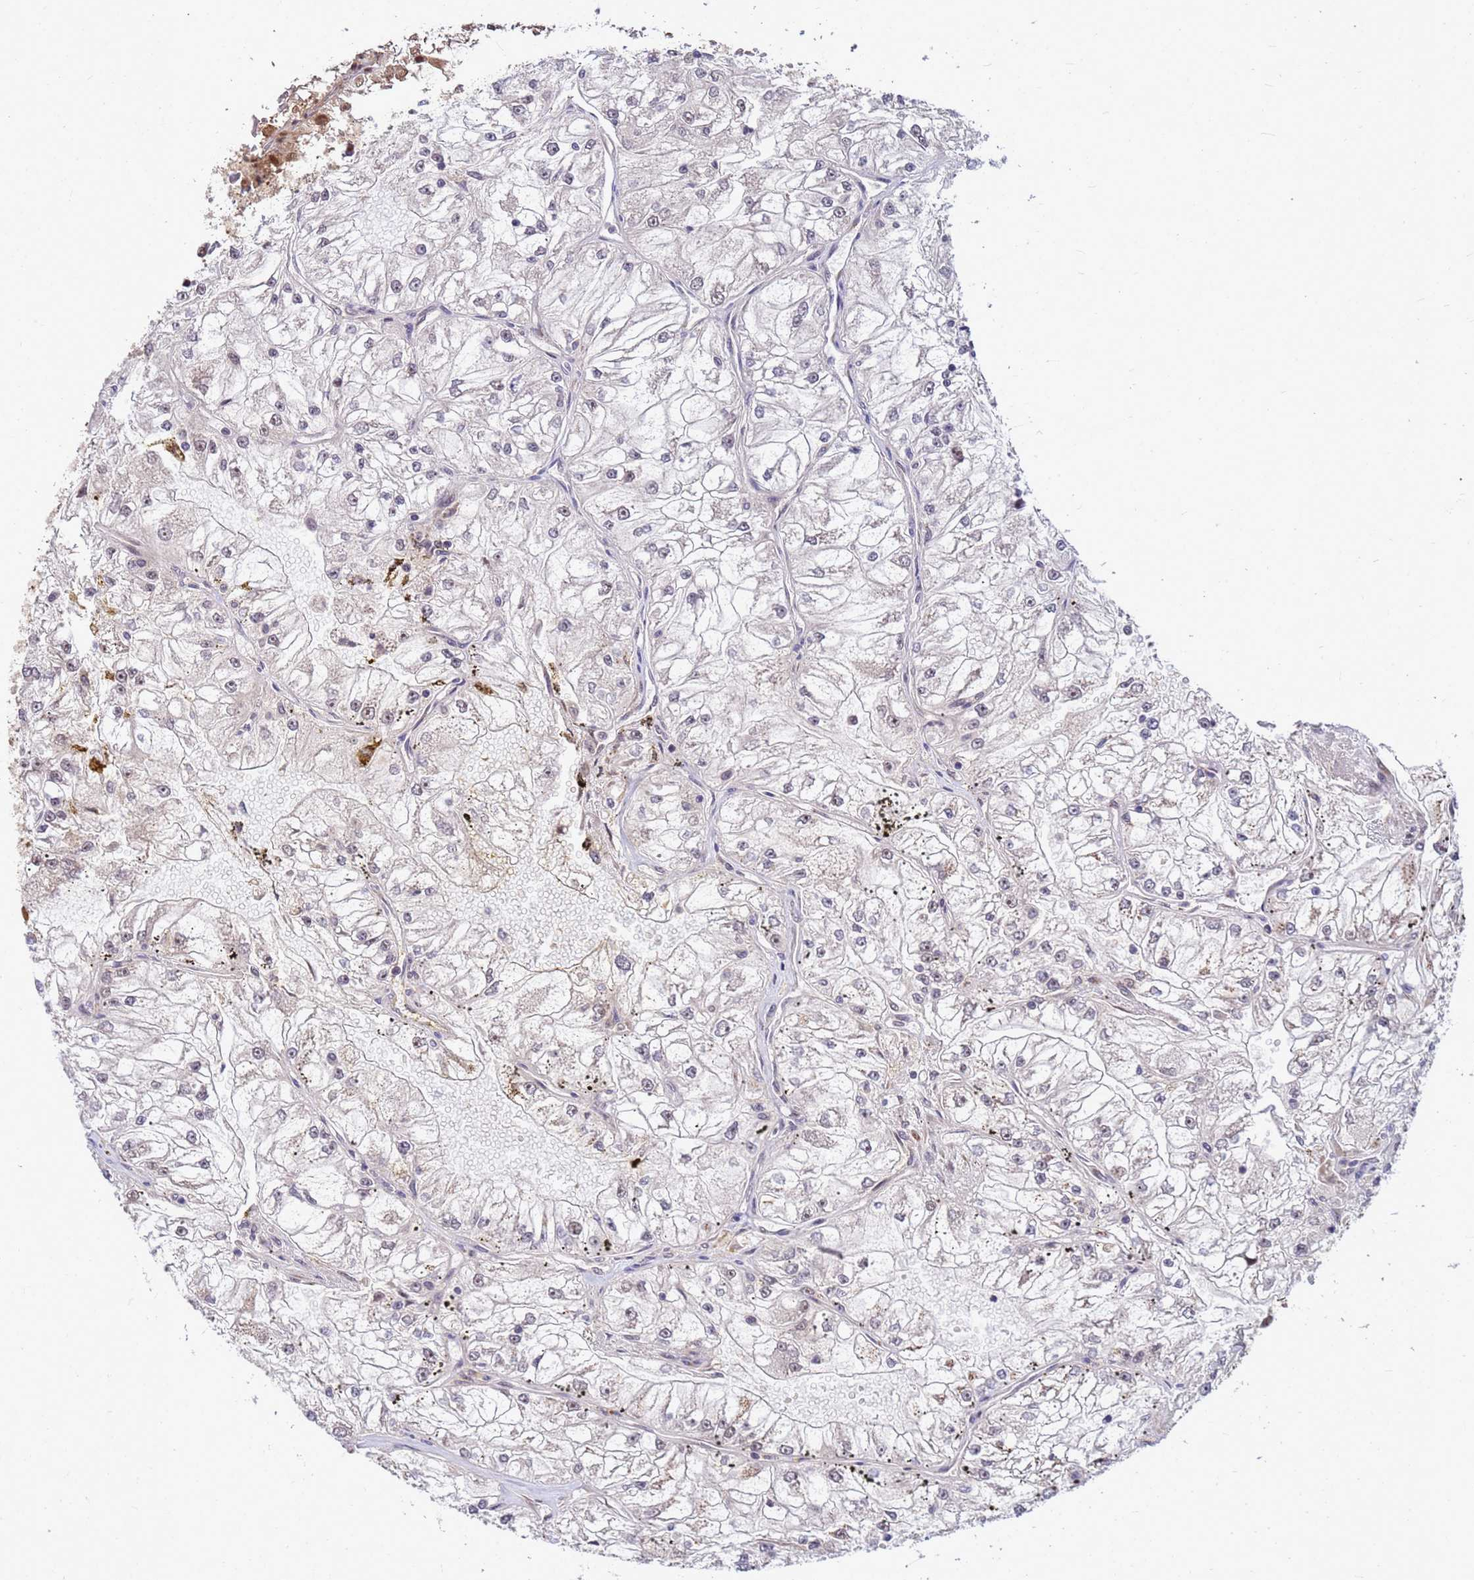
{"staining": {"intensity": "weak", "quantity": "25%-75%", "location": "cytoplasmic/membranous,nuclear"}, "tissue": "renal cancer", "cell_type": "Tumor cells", "image_type": "cancer", "snomed": [{"axis": "morphology", "description": "Adenocarcinoma, NOS"}, {"axis": "topography", "description": "Kidney"}], "caption": "The histopathology image reveals staining of renal cancer, revealing weak cytoplasmic/membranous and nuclear protein positivity (brown color) within tumor cells.", "gene": "NCBP2", "patient": {"sex": "female", "age": 72}}